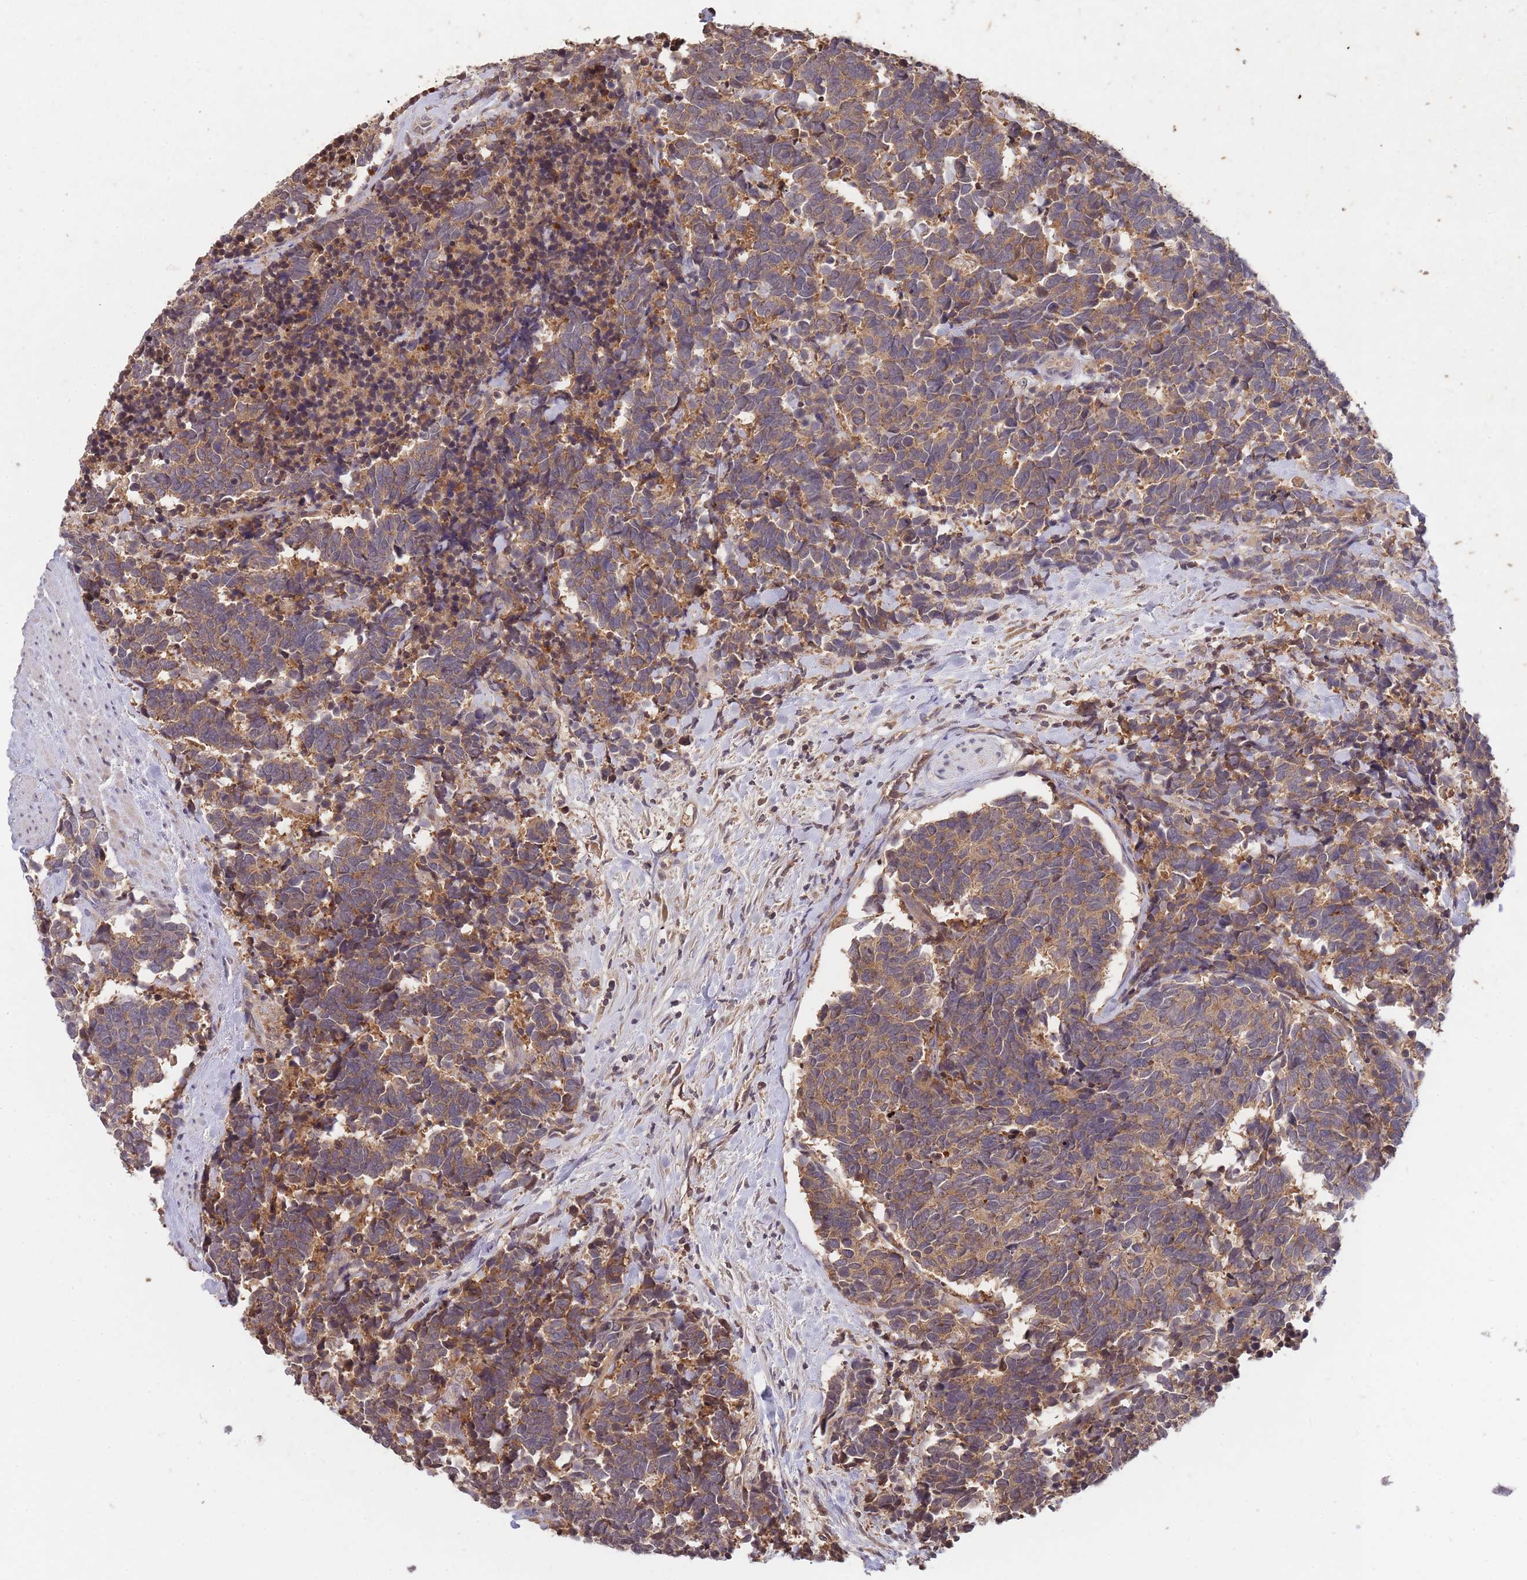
{"staining": {"intensity": "moderate", "quantity": ">75%", "location": "cytoplasmic/membranous"}, "tissue": "carcinoid", "cell_type": "Tumor cells", "image_type": "cancer", "snomed": [{"axis": "morphology", "description": "Carcinoma, NOS"}, {"axis": "morphology", "description": "Carcinoid, malignant, NOS"}, {"axis": "topography", "description": "Prostate"}], "caption": "Protein positivity by immunohistochemistry reveals moderate cytoplasmic/membranous positivity in about >75% of tumor cells in carcinoid (malignant).", "gene": "RALGDS", "patient": {"sex": "male", "age": 57}}